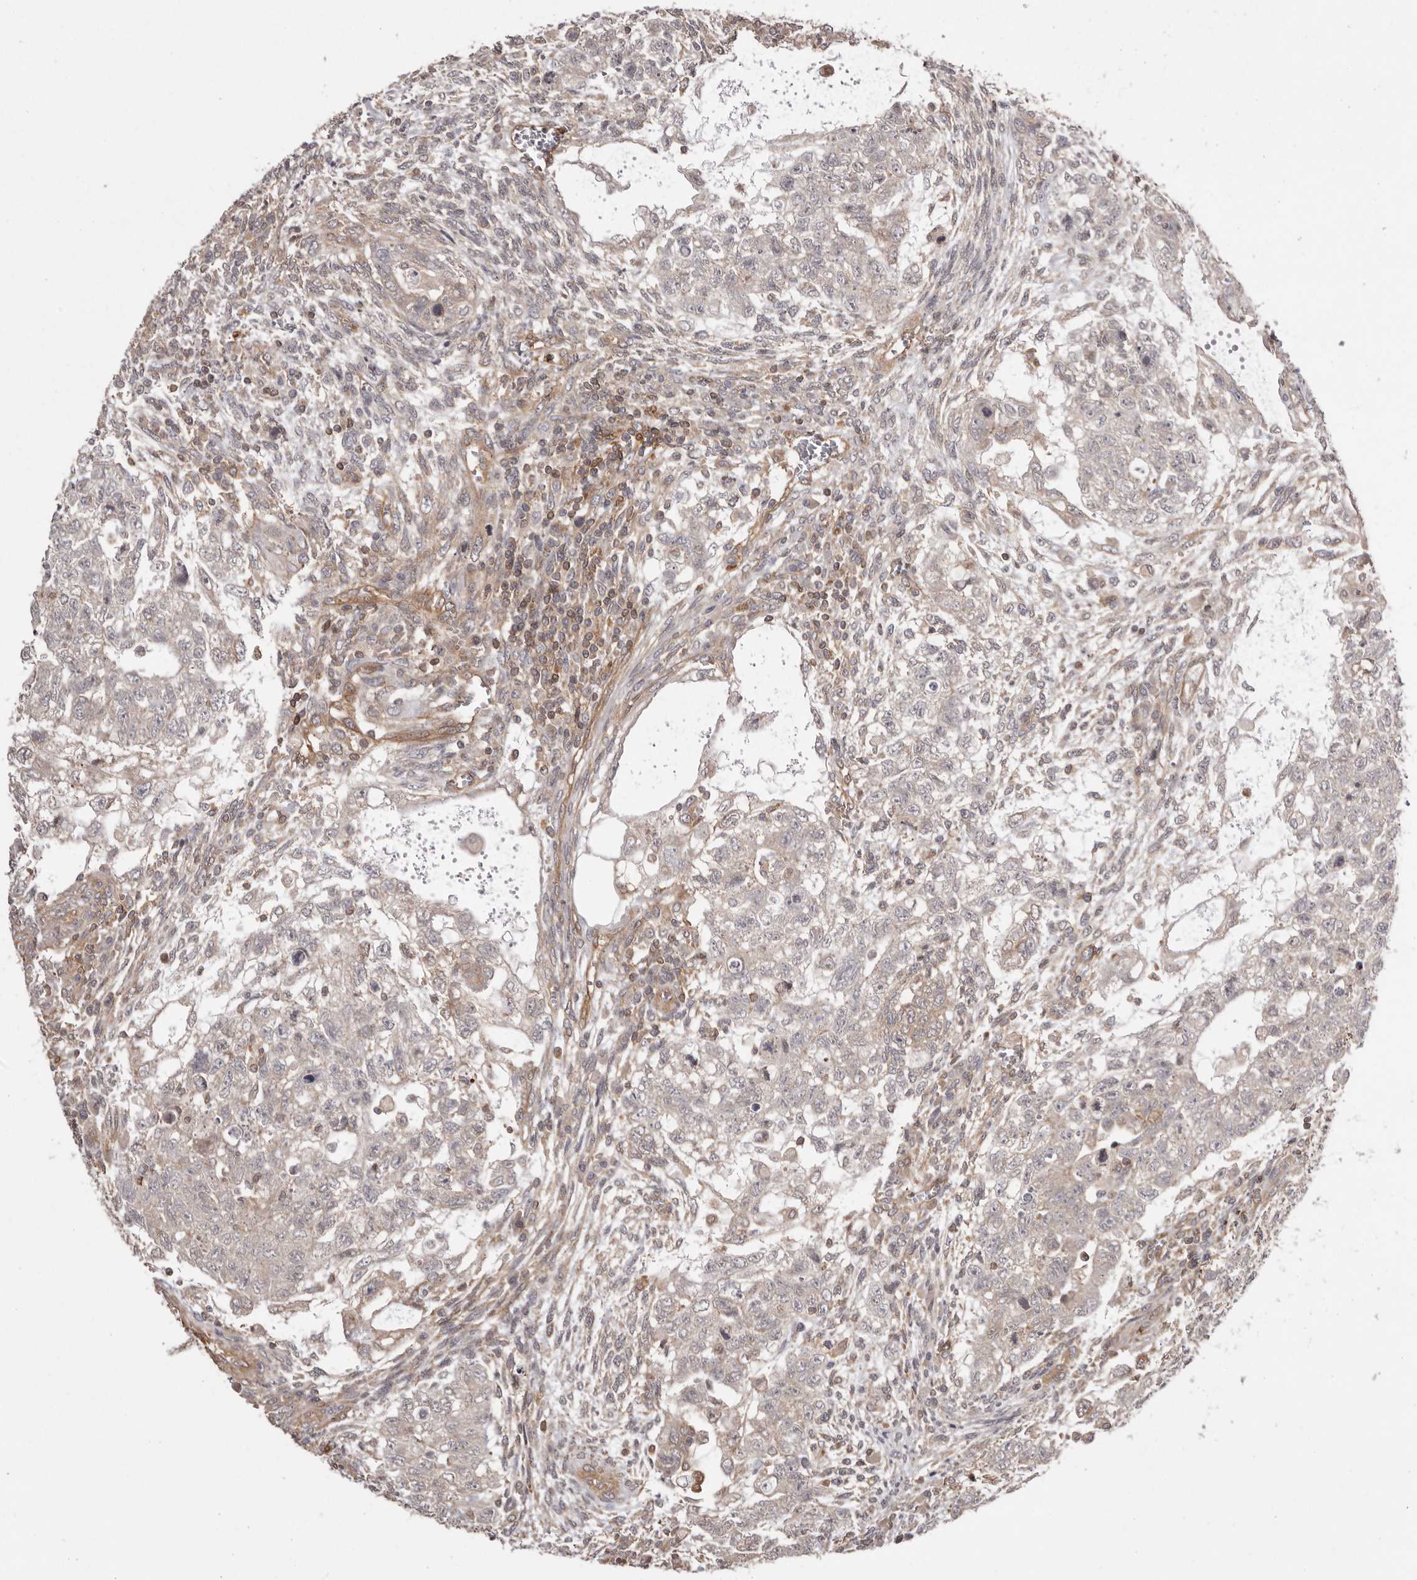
{"staining": {"intensity": "negative", "quantity": "none", "location": "none"}, "tissue": "testis cancer", "cell_type": "Tumor cells", "image_type": "cancer", "snomed": [{"axis": "morphology", "description": "Carcinoma, Embryonal, NOS"}, {"axis": "topography", "description": "Testis"}], "caption": "High power microscopy histopathology image of an immunohistochemistry histopathology image of testis embryonal carcinoma, revealing no significant staining in tumor cells.", "gene": "NFKBIA", "patient": {"sex": "male", "age": 37}}